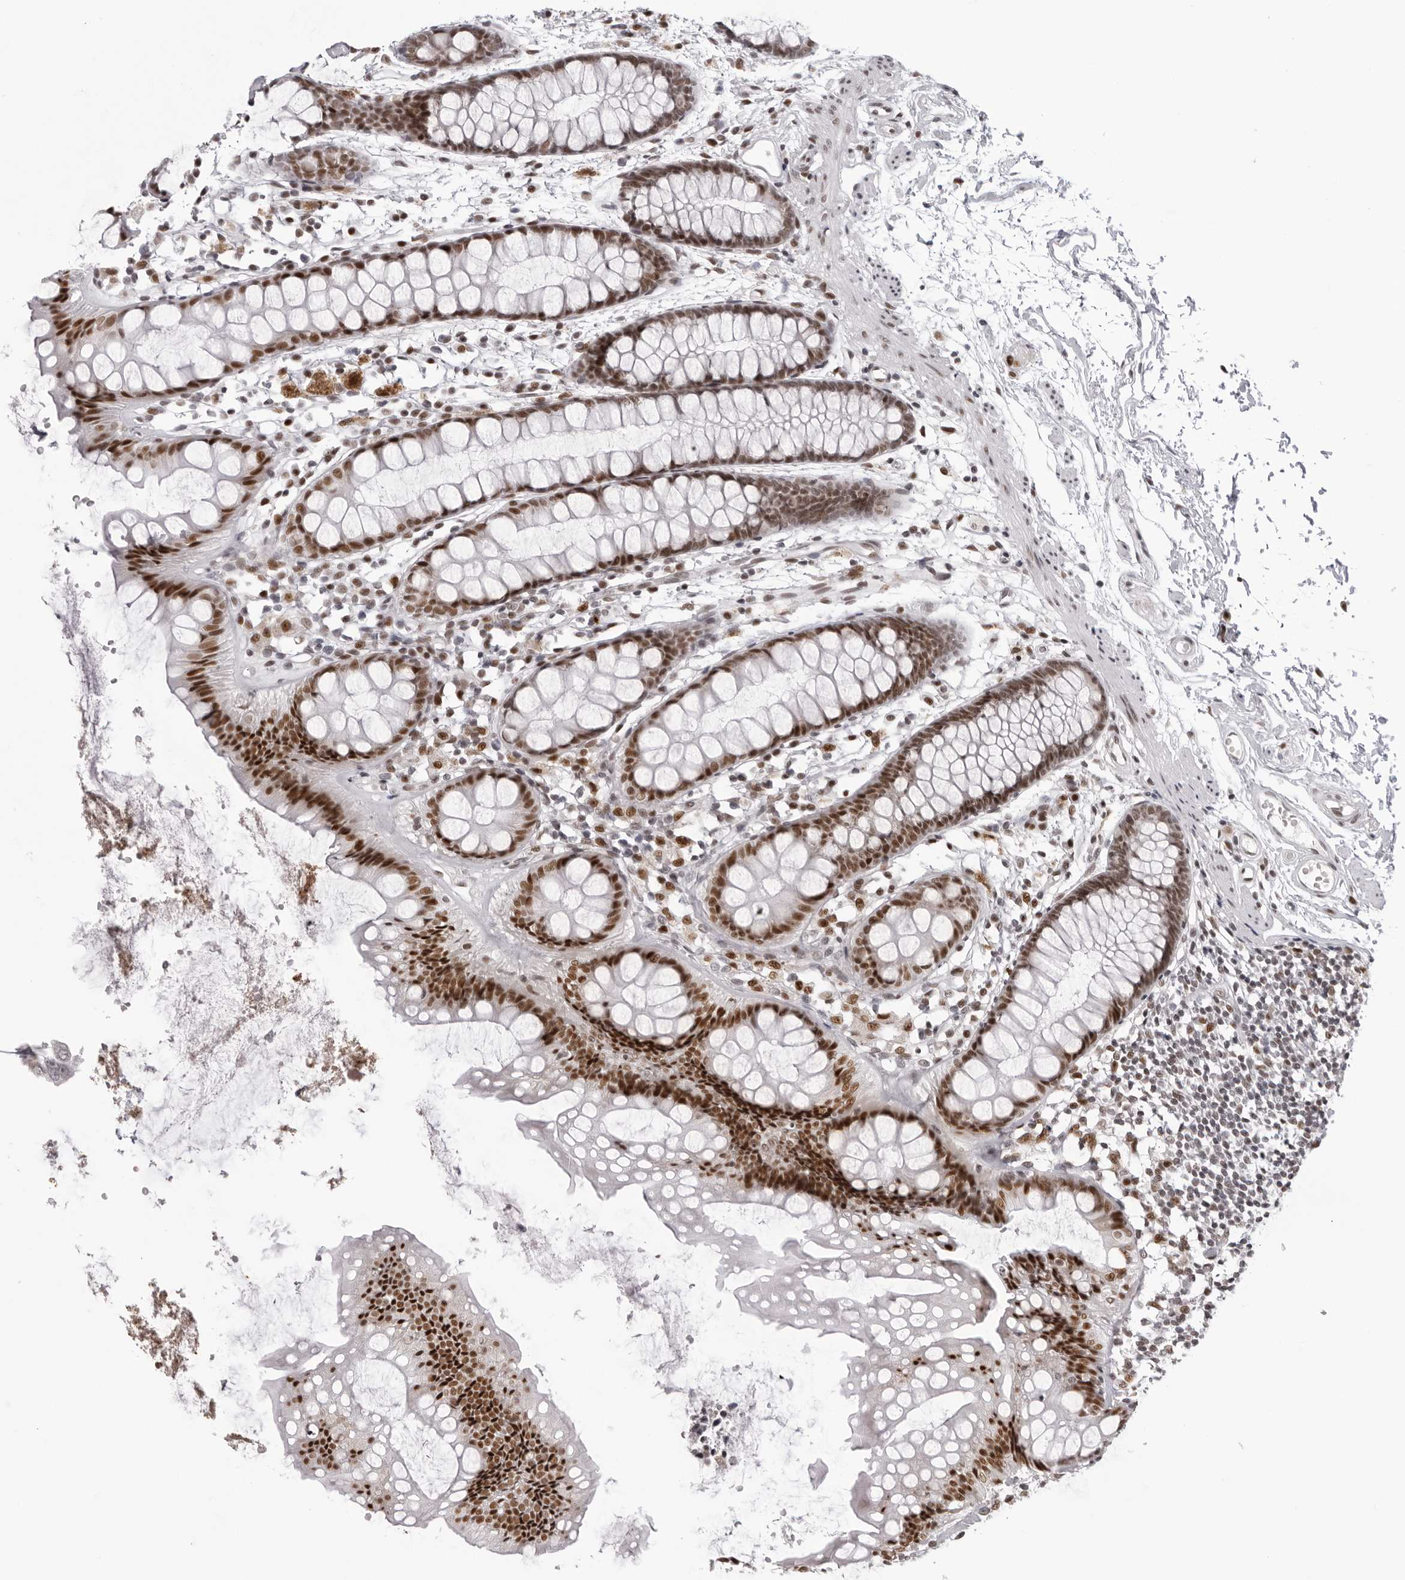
{"staining": {"intensity": "moderate", "quantity": ">75%", "location": "nuclear"}, "tissue": "rectum", "cell_type": "Glandular cells", "image_type": "normal", "snomed": [{"axis": "morphology", "description": "Normal tissue, NOS"}, {"axis": "topography", "description": "Rectum"}], "caption": "IHC image of unremarkable rectum stained for a protein (brown), which exhibits medium levels of moderate nuclear staining in approximately >75% of glandular cells.", "gene": "HEXIM2", "patient": {"sex": "female", "age": 66}}